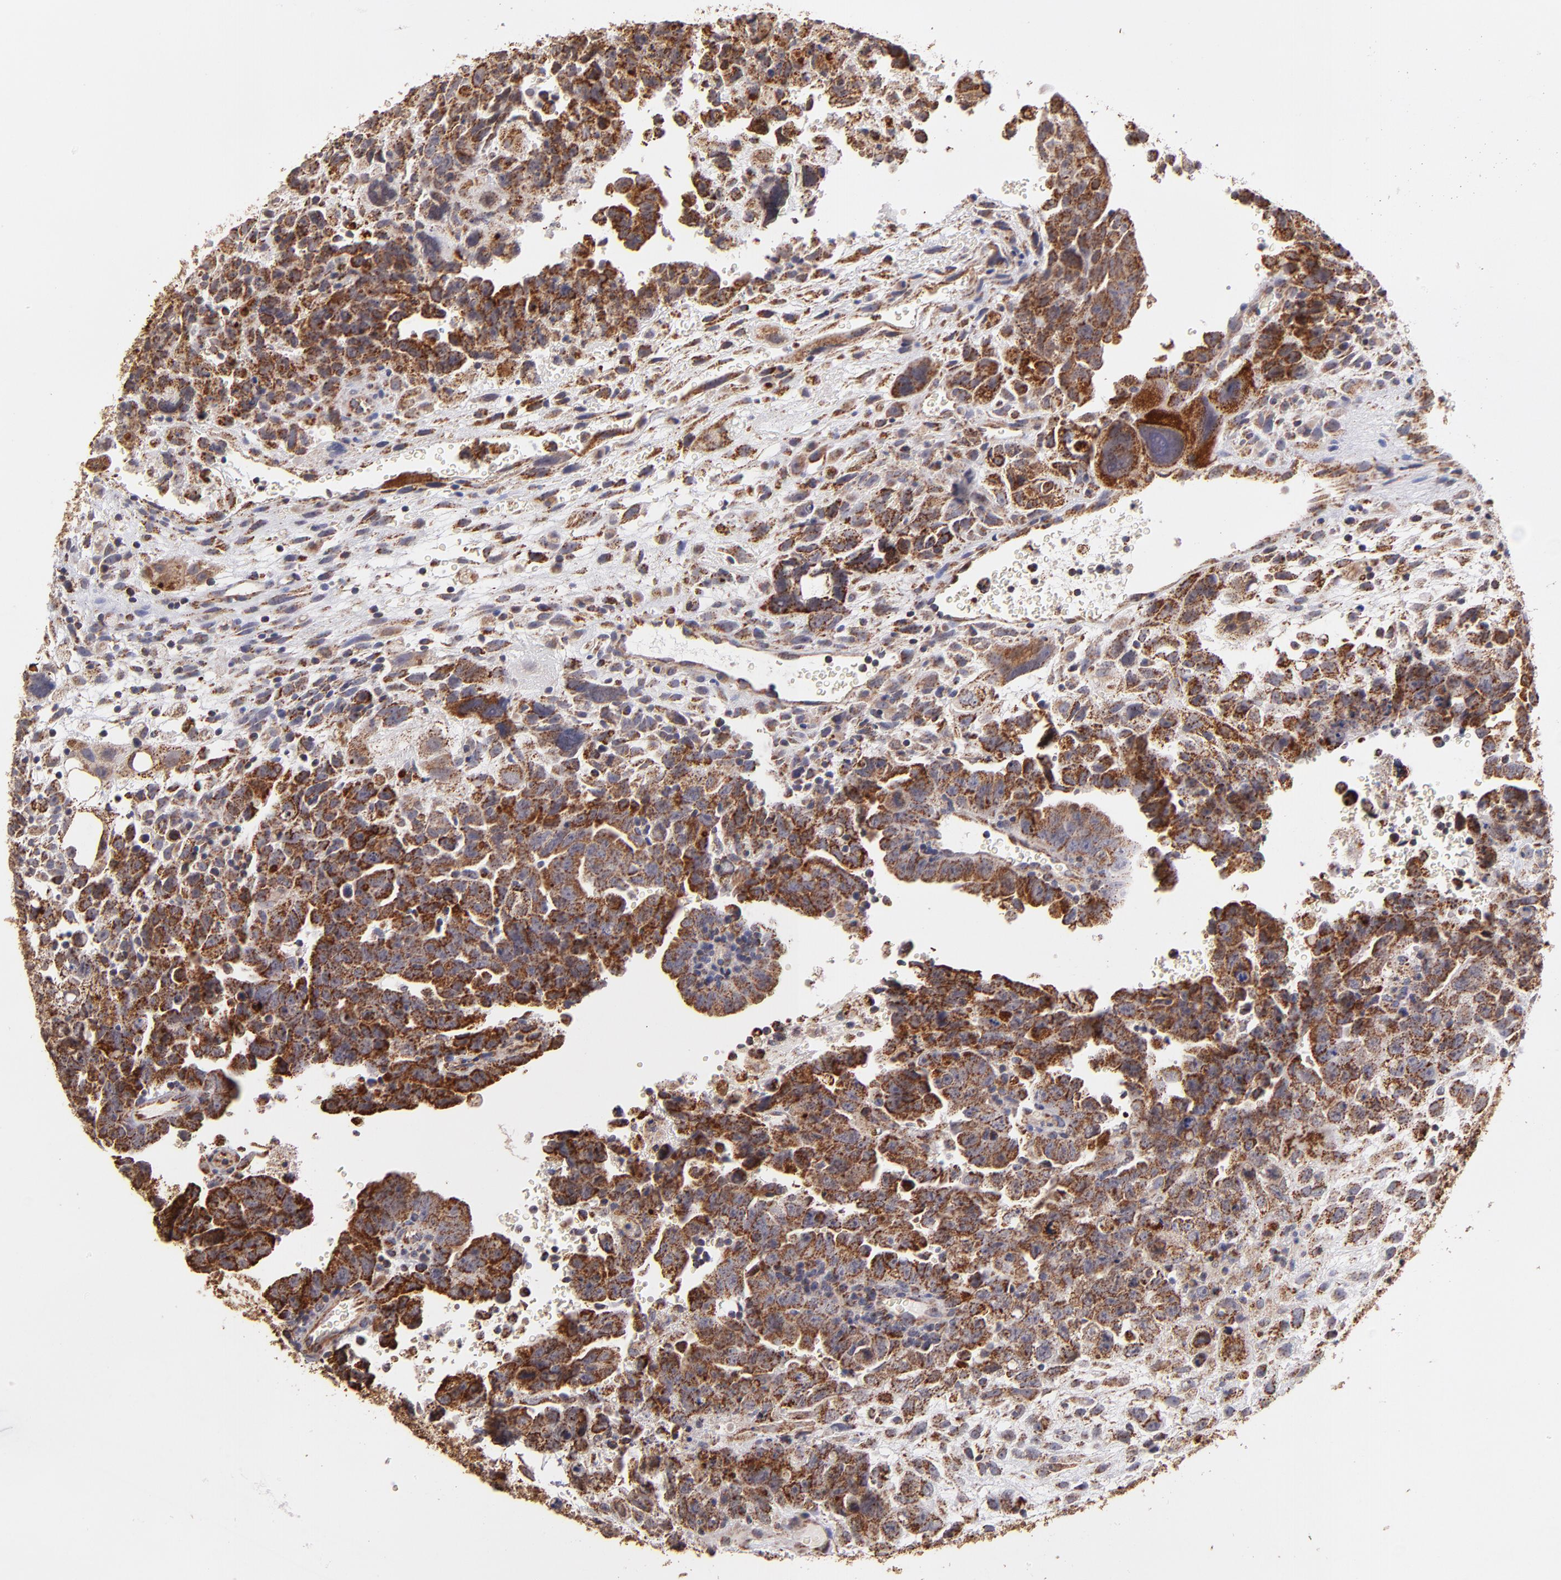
{"staining": {"intensity": "moderate", "quantity": ">75%", "location": "cytoplasmic/membranous"}, "tissue": "testis cancer", "cell_type": "Tumor cells", "image_type": "cancer", "snomed": [{"axis": "morphology", "description": "Carcinoma, Embryonal, NOS"}, {"axis": "topography", "description": "Testis"}], "caption": "Tumor cells exhibit moderate cytoplasmic/membranous expression in approximately >75% of cells in testis cancer. (IHC, brightfield microscopy, high magnification).", "gene": "DLST", "patient": {"sex": "male", "age": 28}}